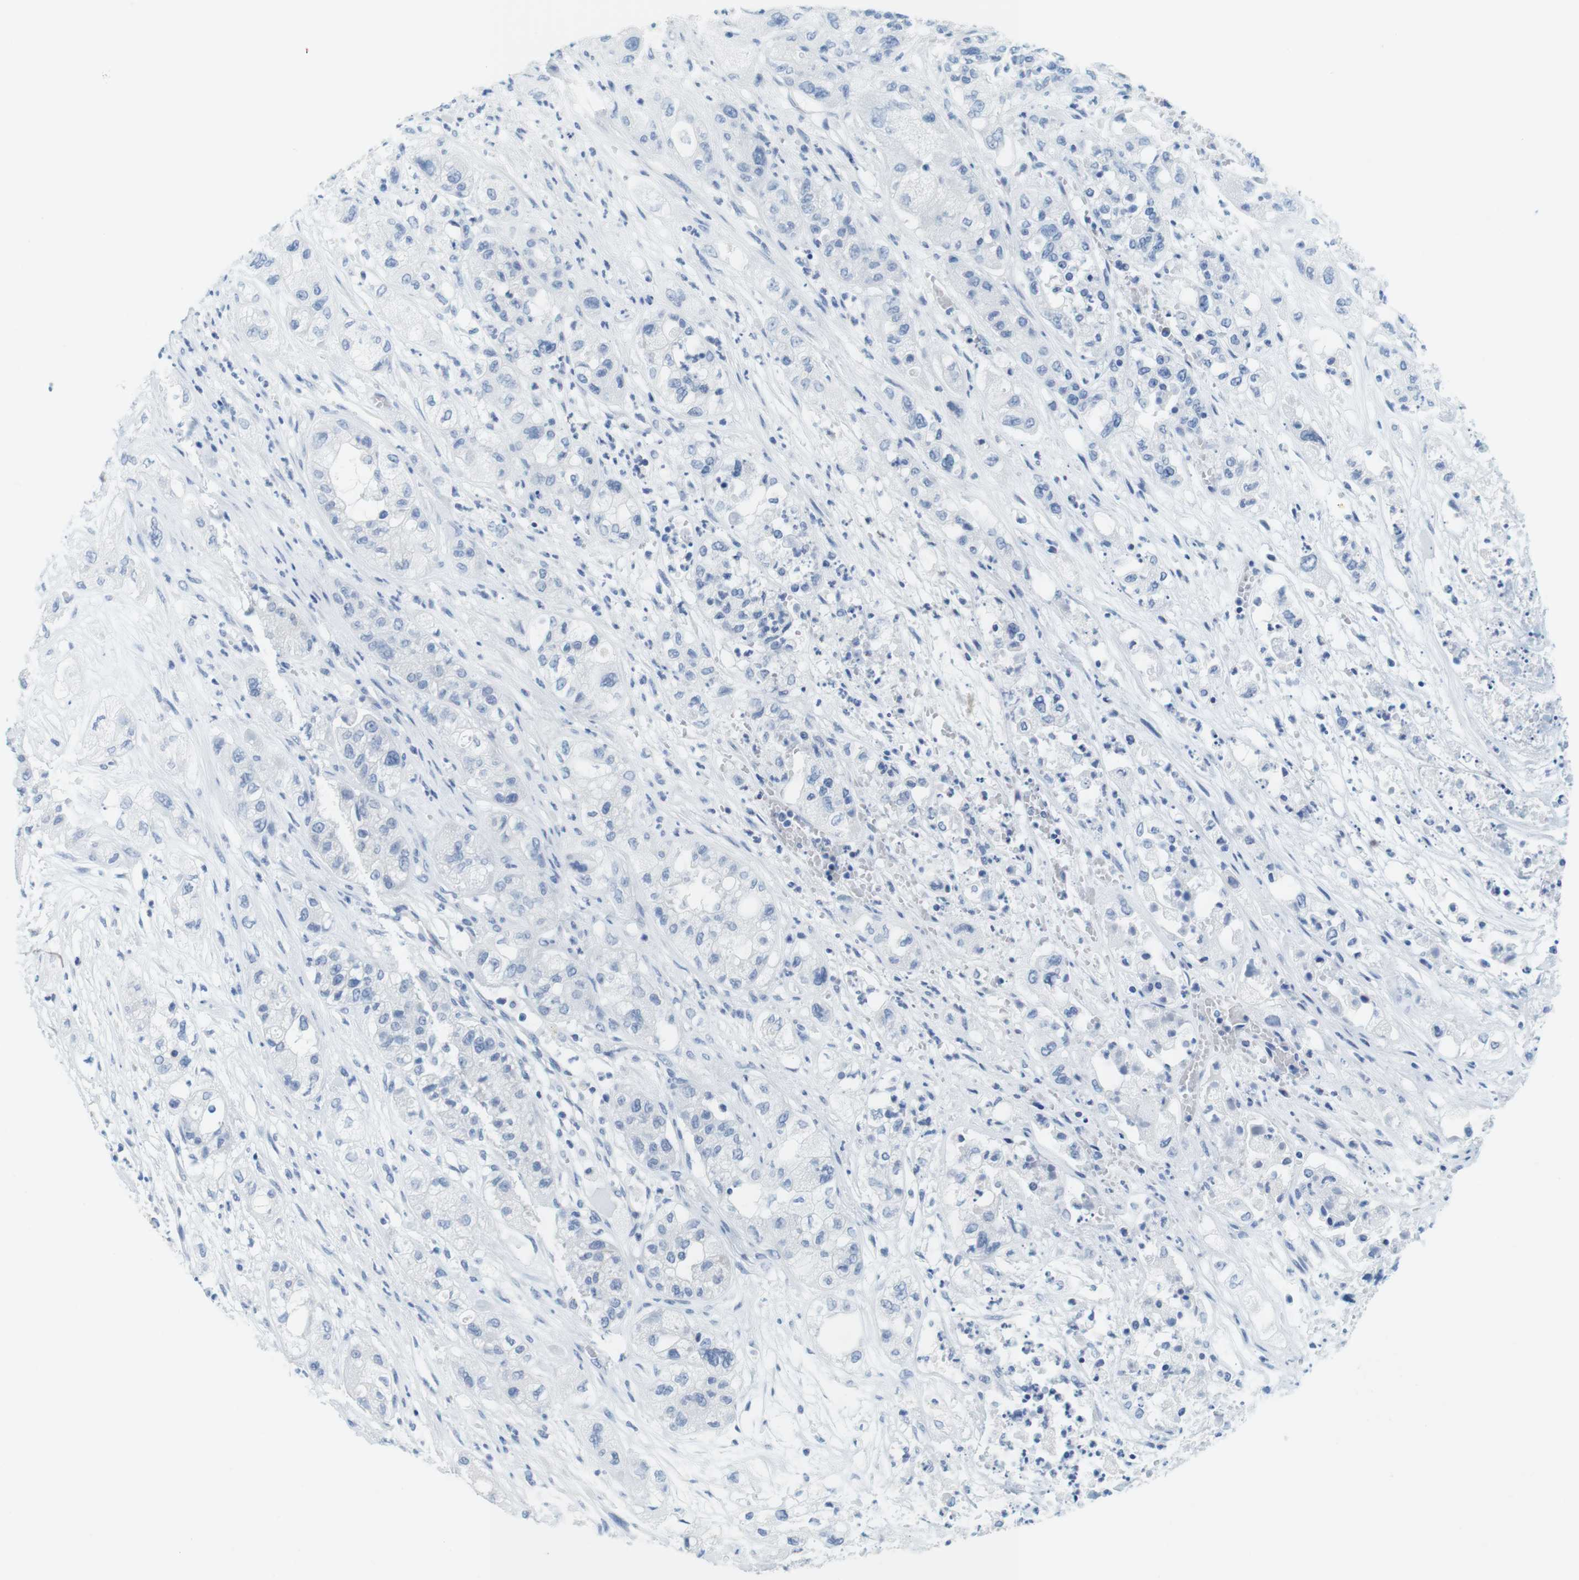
{"staining": {"intensity": "weak", "quantity": "<25%", "location": "cytoplasmic/membranous"}, "tissue": "pancreatic cancer", "cell_type": "Tumor cells", "image_type": "cancer", "snomed": [{"axis": "morphology", "description": "Adenocarcinoma, NOS"}, {"axis": "topography", "description": "Pancreas"}], "caption": "A micrograph of pancreatic cancer stained for a protein exhibits no brown staining in tumor cells.", "gene": "CYP2C9", "patient": {"sex": "female", "age": 78}}